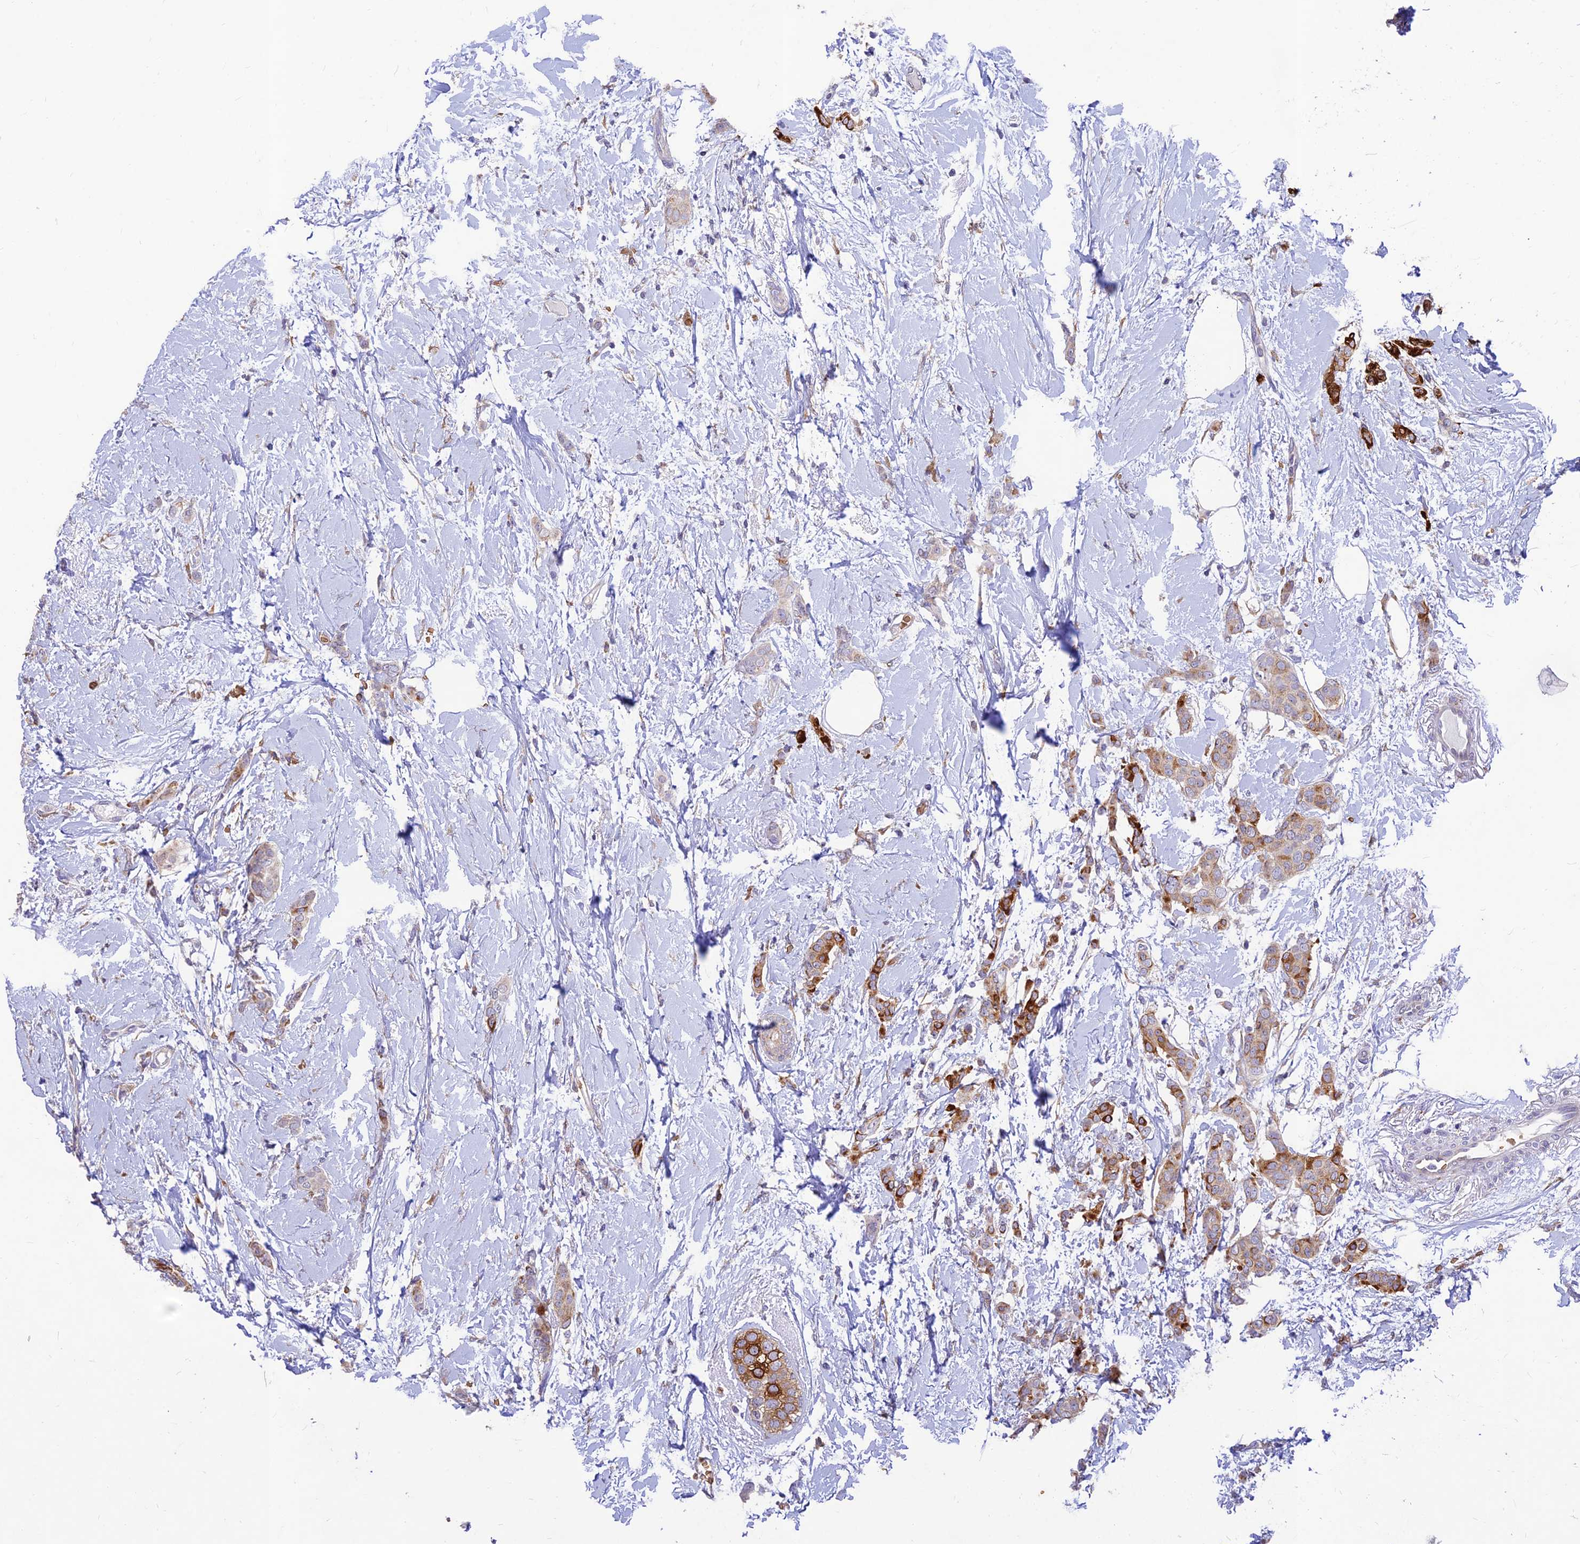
{"staining": {"intensity": "strong", "quantity": "<25%", "location": "cytoplasmic/membranous"}, "tissue": "breast cancer", "cell_type": "Tumor cells", "image_type": "cancer", "snomed": [{"axis": "morphology", "description": "Duct carcinoma"}, {"axis": "topography", "description": "Breast"}], "caption": "Tumor cells display strong cytoplasmic/membranous positivity in about <25% of cells in breast cancer (infiltrating ductal carcinoma).", "gene": "PPP1R11", "patient": {"sex": "female", "age": 72}}